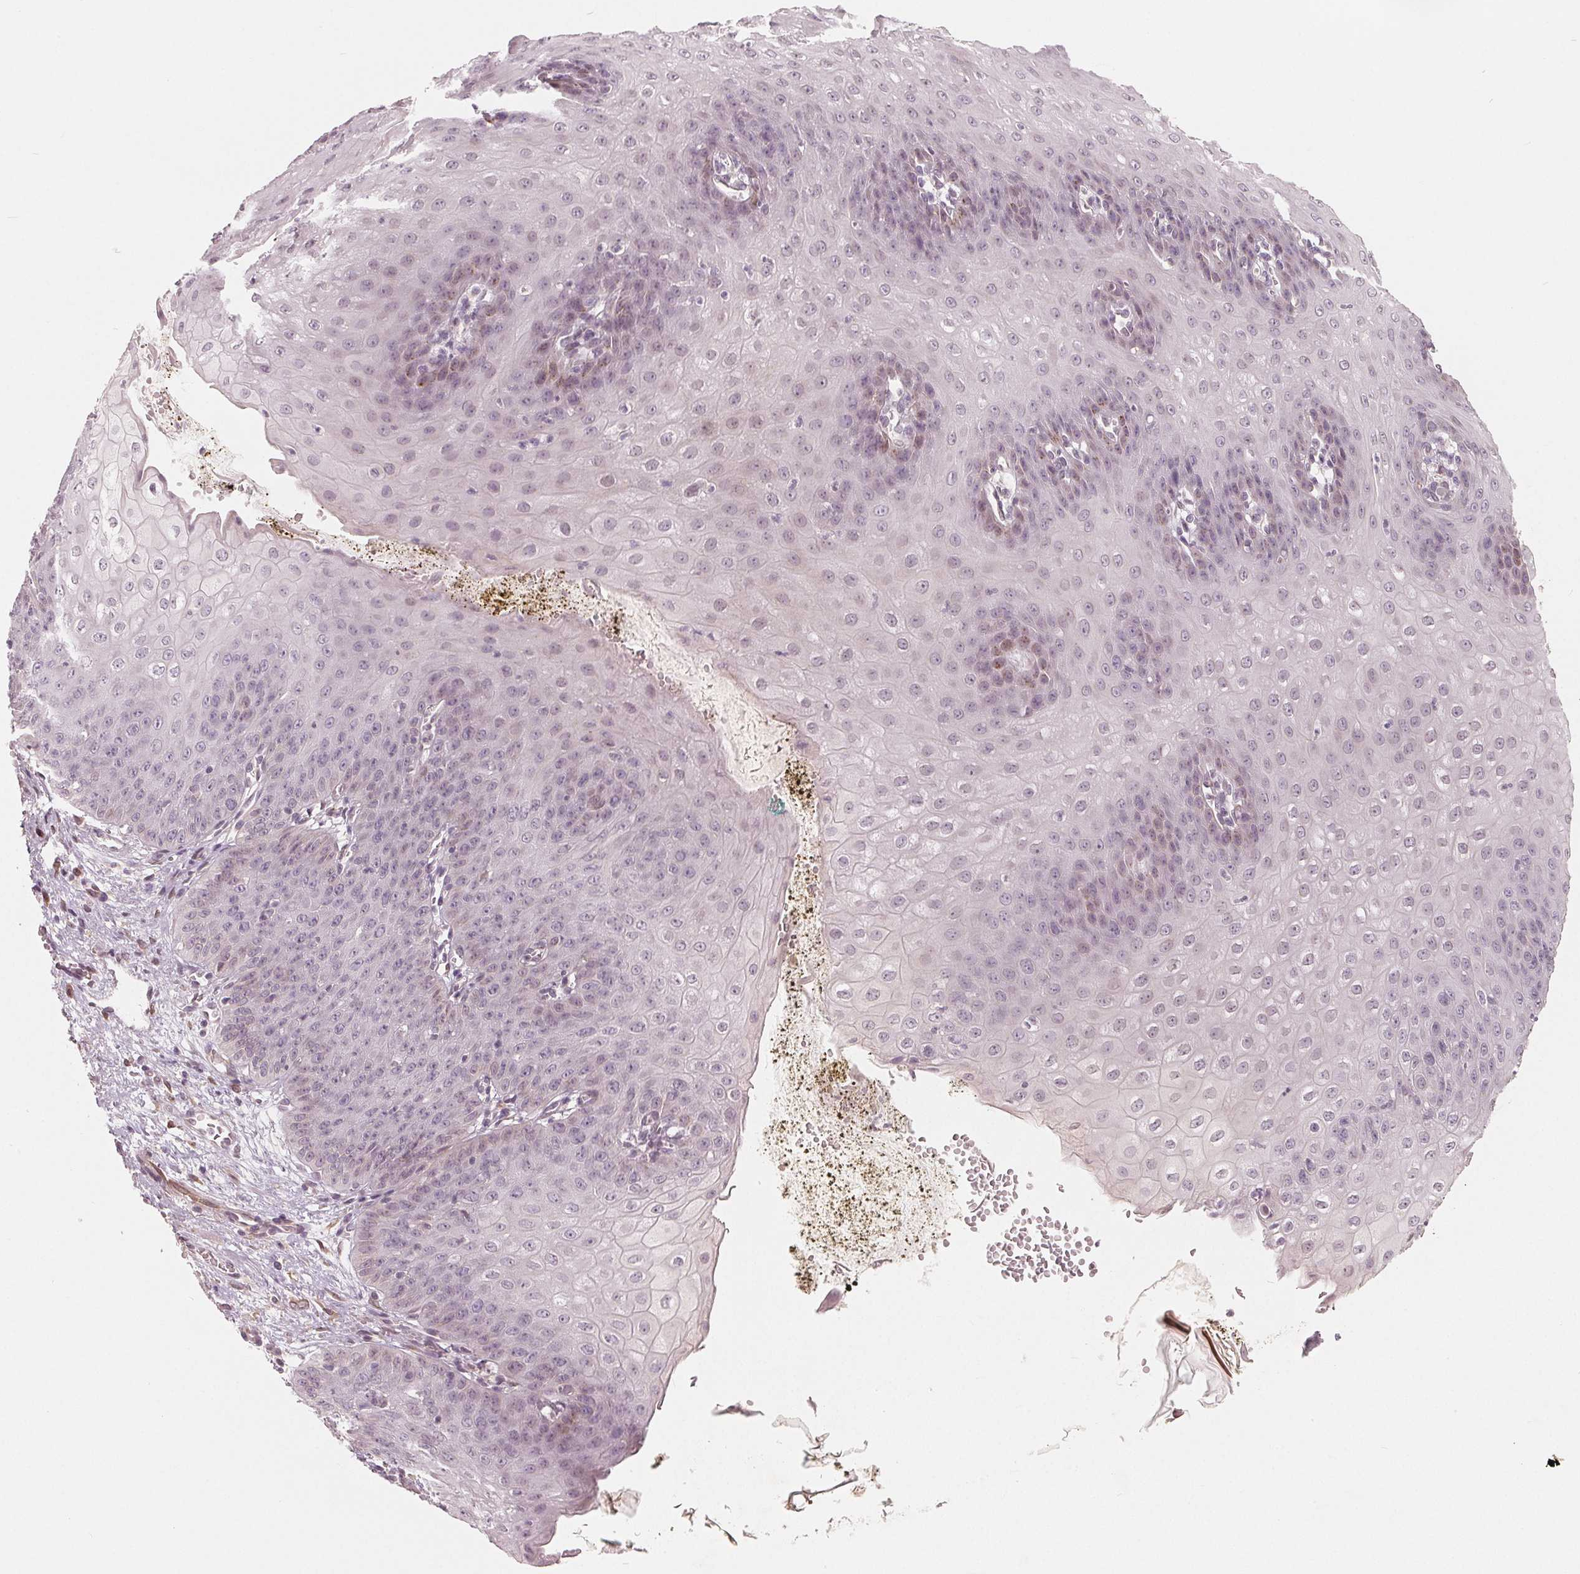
{"staining": {"intensity": "weak", "quantity": "<25%", "location": "nuclear"}, "tissue": "esophagus", "cell_type": "Squamous epithelial cells", "image_type": "normal", "snomed": [{"axis": "morphology", "description": "Normal tissue, NOS"}, {"axis": "topography", "description": "Esophagus"}], "caption": "An immunohistochemistry histopathology image of normal esophagus is shown. There is no staining in squamous epithelial cells of esophagus. The staining is performed using DAB (3,3'-diaminobenzidine) brown chromogen with nuclei counter-stained in using hematoxylin.", "gene": "TMSB15B", "patient": {"sex": "male", "age": 71}}